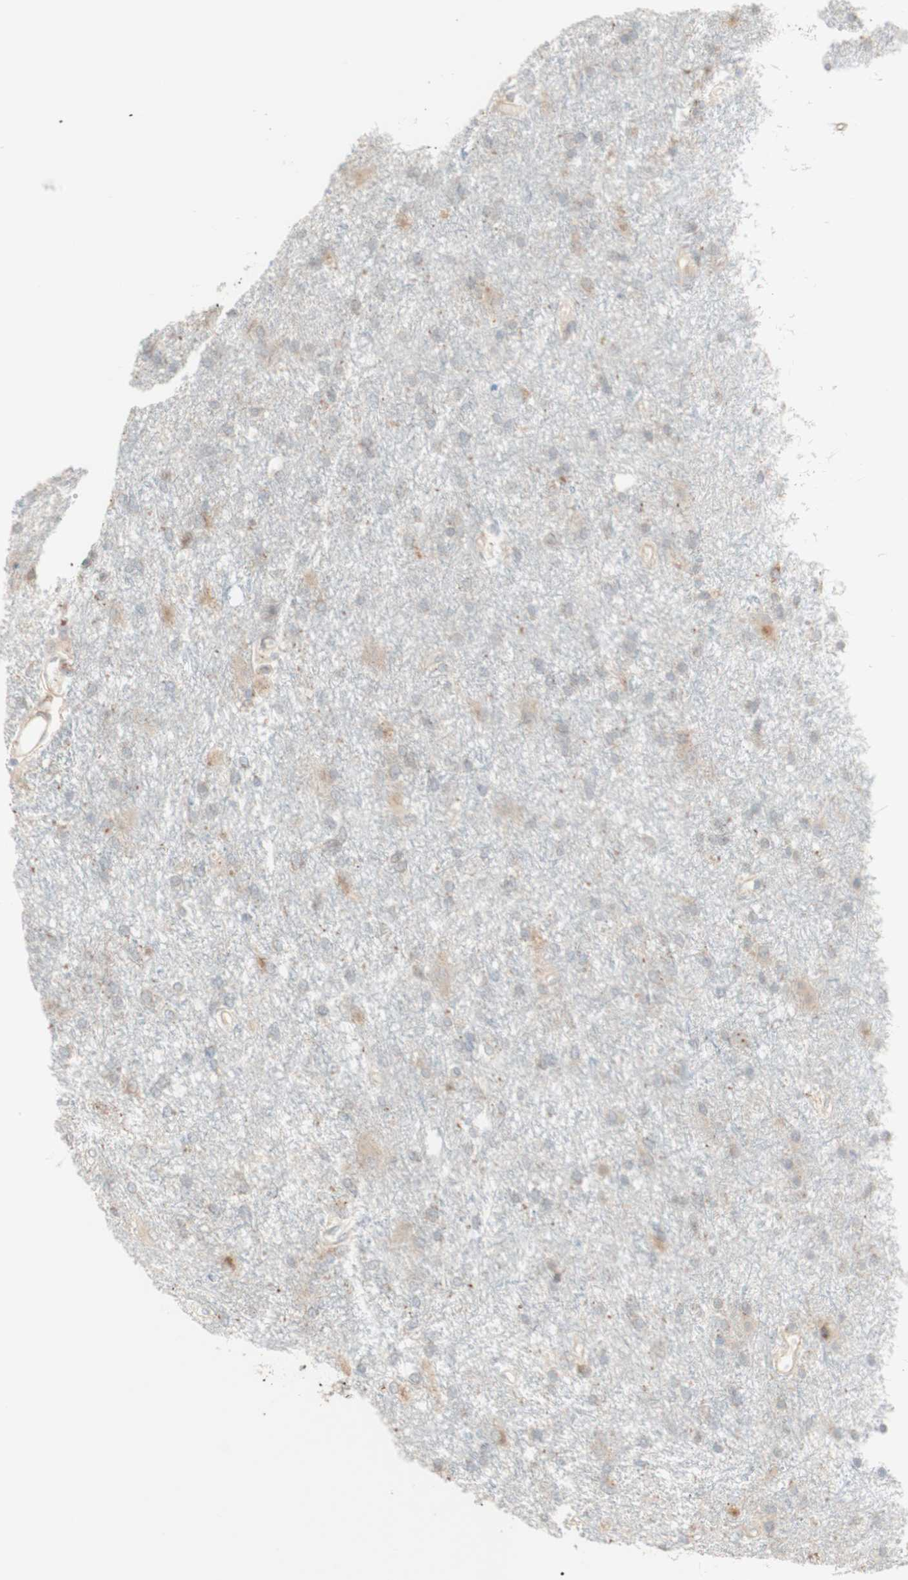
{"staining": {"intensity": "weak", "quantity": "25%-75%", "location": "cytoplasmic/membranous"}, "tissue": "glioma", "cell_type": "Tumor cells", "image_type": "cancer", "snomed": [{"axis": "morphology", "description": "Glioma, malignant, High grade"}, {"axis": "topography", "description": "Brain"}], "caption": "Immunohistochemistry (IHC) (DAB (3,3'-diaminobenzidine)) staining of human glioma reveals weak cytoplasmic/membranous protein expression in about 25%-75% of tumor cells.", "gene": "GAPT", "patient": {"sex": "female", "age": 59}}